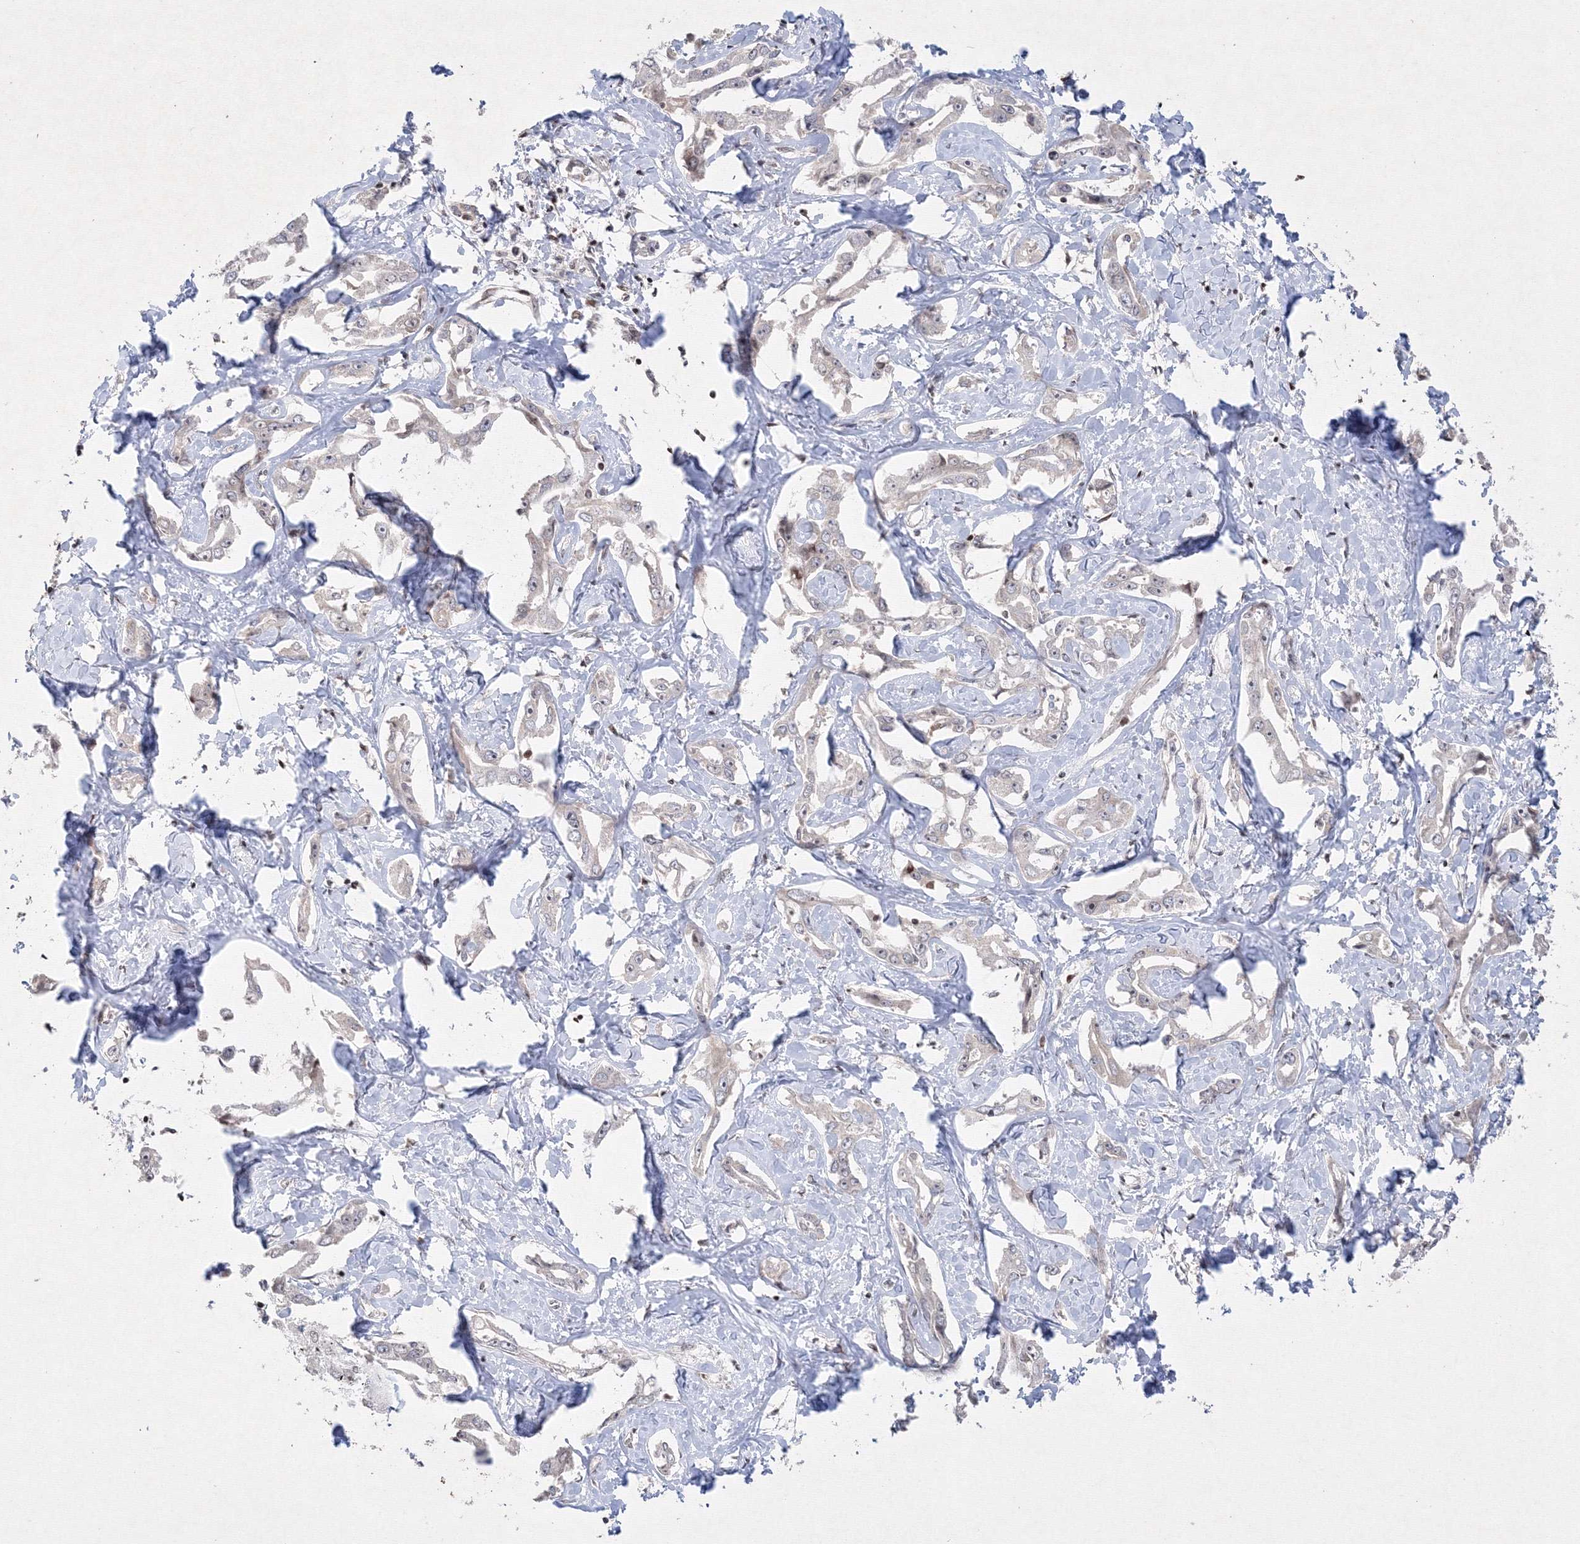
{"staining": {"intensity": "weak", "quantity": "<25%", "location": "cytoplasmic/membranous"}, "tissue": "liver cancer", "cell_type": "Tumor cells", "image_type": "cancer", "snomed": [{"axis": "morphology", "description": "Cholangiocarcinoma"}, {"axis": "topography", "description": "Liver"}], "caption": "This is an immunohistochemistry (IHC) photomicrograph of liver cholangiocarcinoma. There is no expression in tumor cells.", "gene": "MKRN2", "patient": {"sex": "male", "age": 59}}